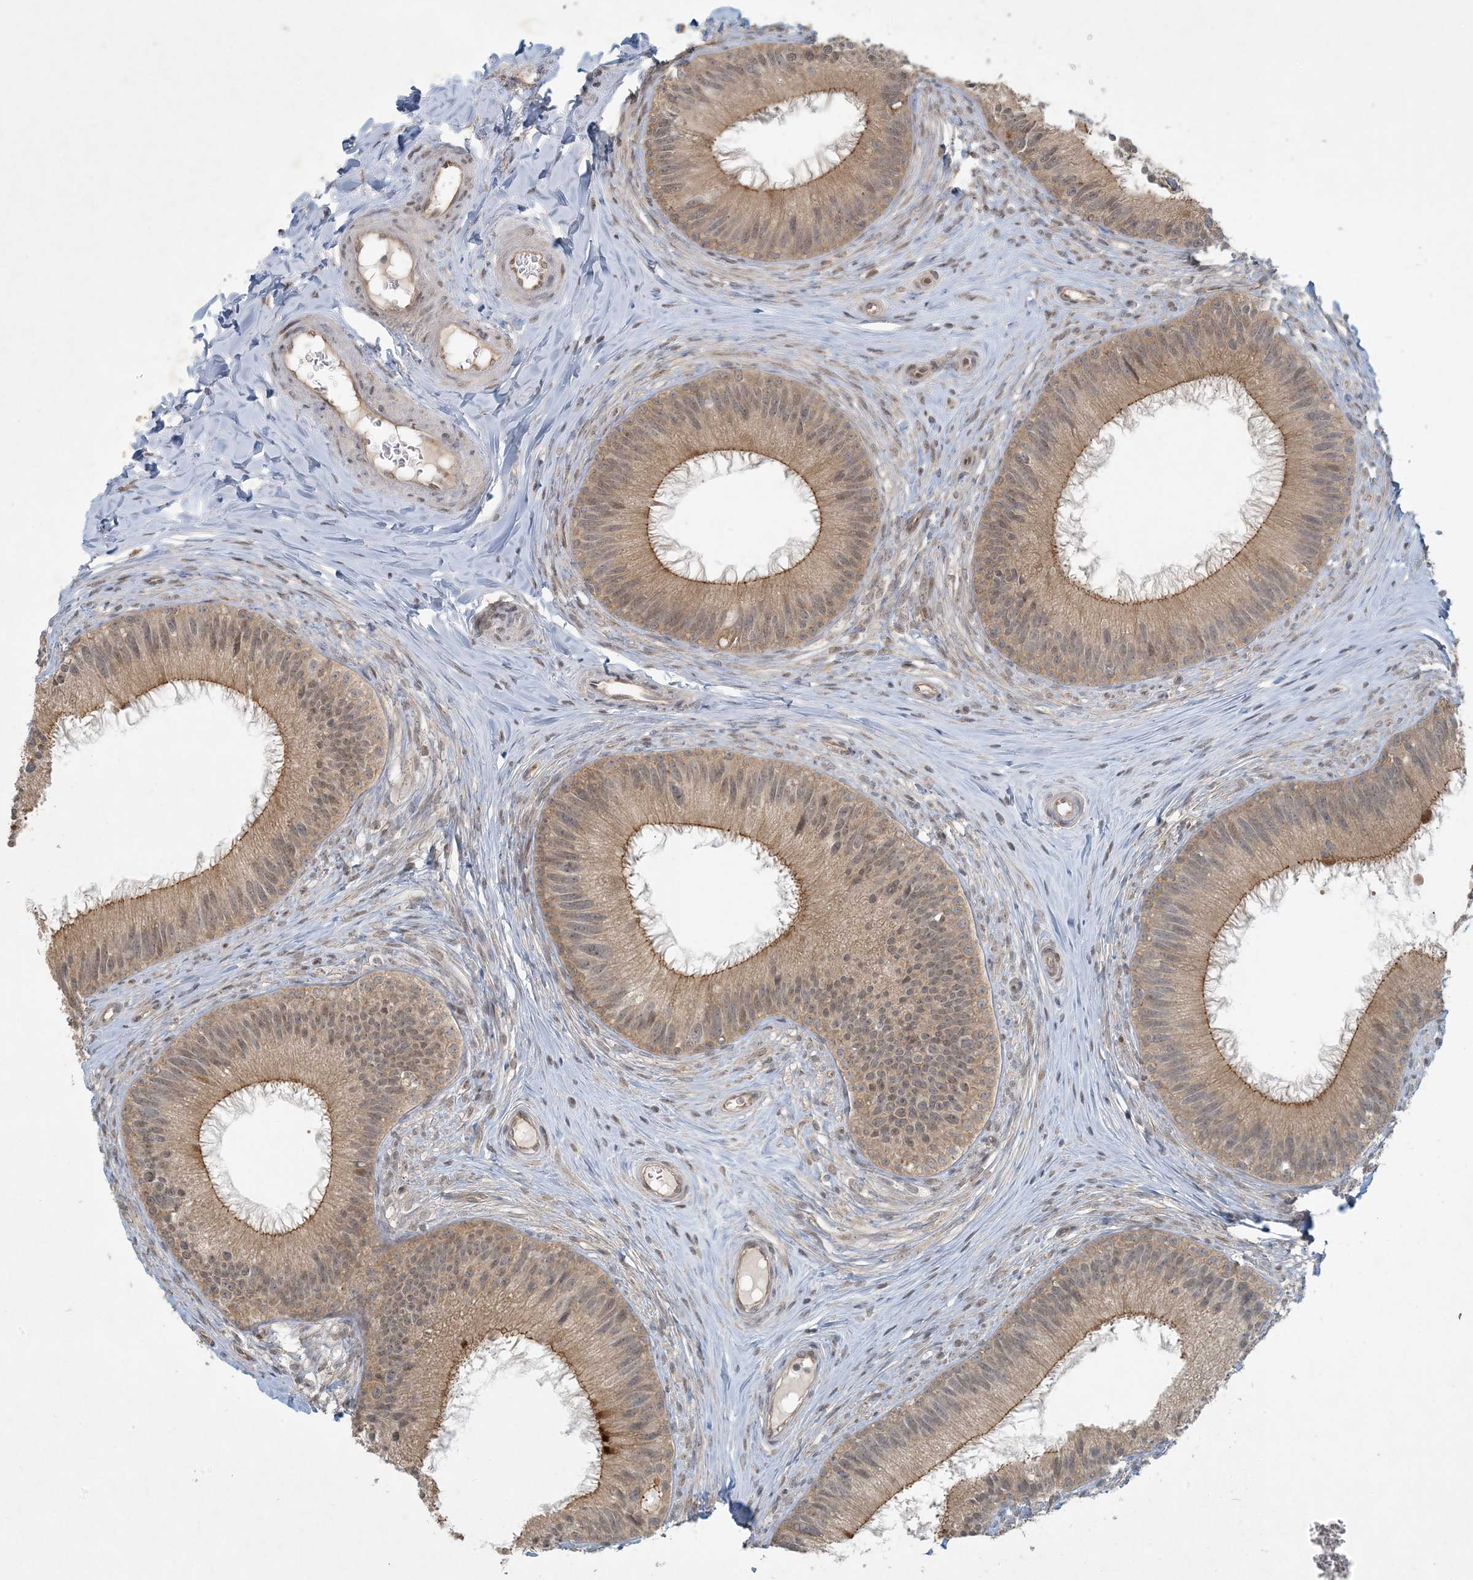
{"staining": {"intensity": "moderate", "quantity": ">75%", "location": "cytoplasmic/membranous"}, "tissue": "epididymis", "cell_type": "Glandular cells", "image_type": "normal", "snomed": [{"axis": "morphology", "description": "Normal tissue, NOS"}, {"axis": "topography", "description": "Epididymis"}], "caption": "Human epididymis stained for a protein (brown) exhibits moderate cytoplasmic/membranous positive positivity in approximately >75% of glandular cells.", "gene": "BCORL1", "patient": {"sex": "male", "age": 27}}